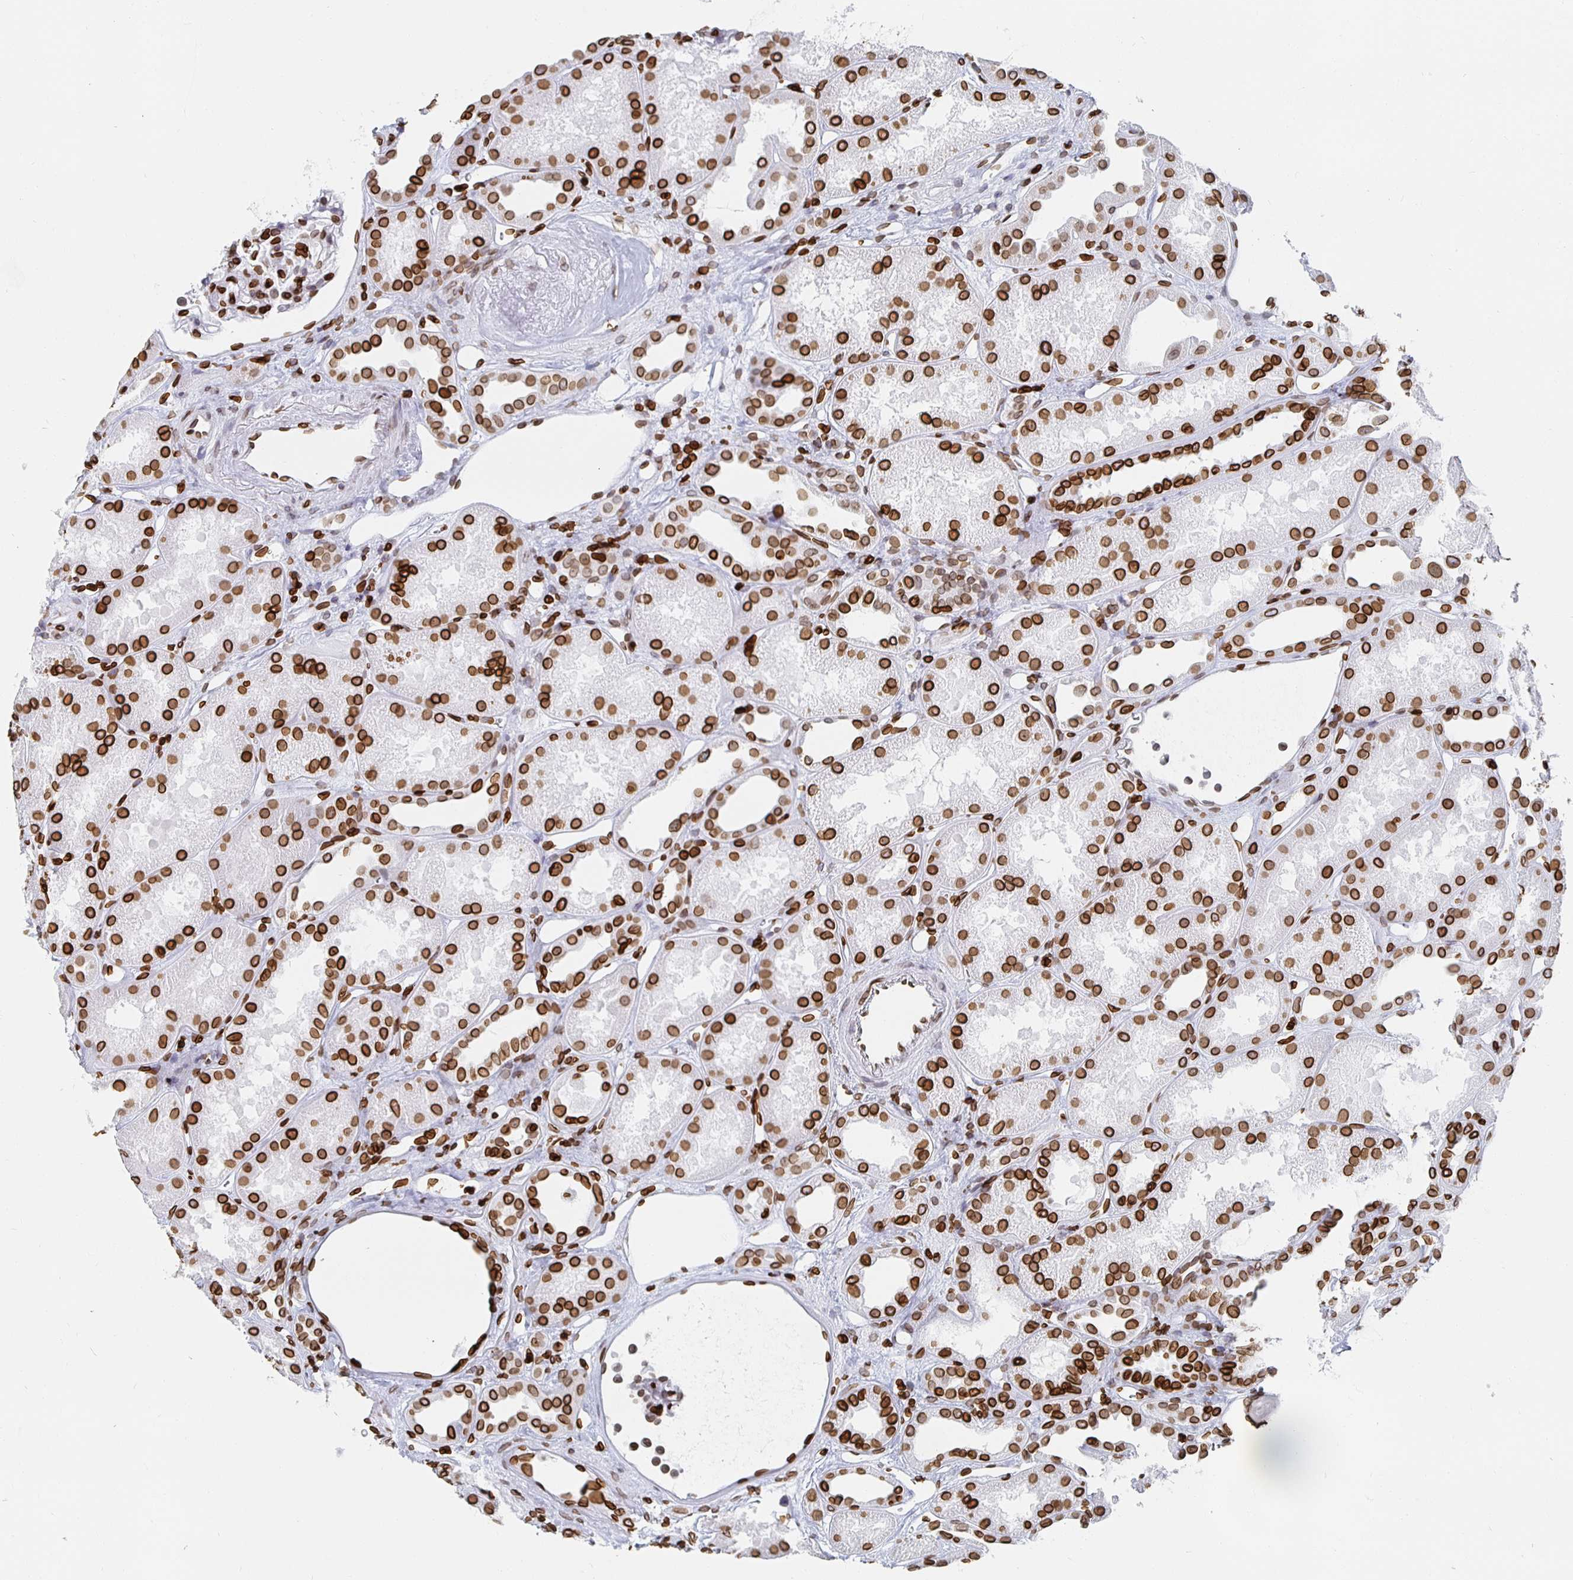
{"staining": {"intensity": "strong", "quantity": "25%-75%", "location": "cytoplasmic/membranous,nuclear"}, "tissue": "kidney", "cell_type": "Cells in glomeruli", "image_type": "normal", "snomed": [{"axis": "morphology", "description": "Normal tissue, NOS"}, {"axis": "topography", "description": "Kidney"}], "caption": "Immunohistochemistry micrograph of unremarkable kidney: kidney stained using immunohistochemistry (IHC) displays high levels of strong protein expression localized specifically in the cytoplasmic/membranous,nuclear of cells in glomeruli, appearing as a cytoplasmic/membranous,nuclear brown color.", "gene": "LMNB1", "patient": {"sex": "male", "age": 61}}